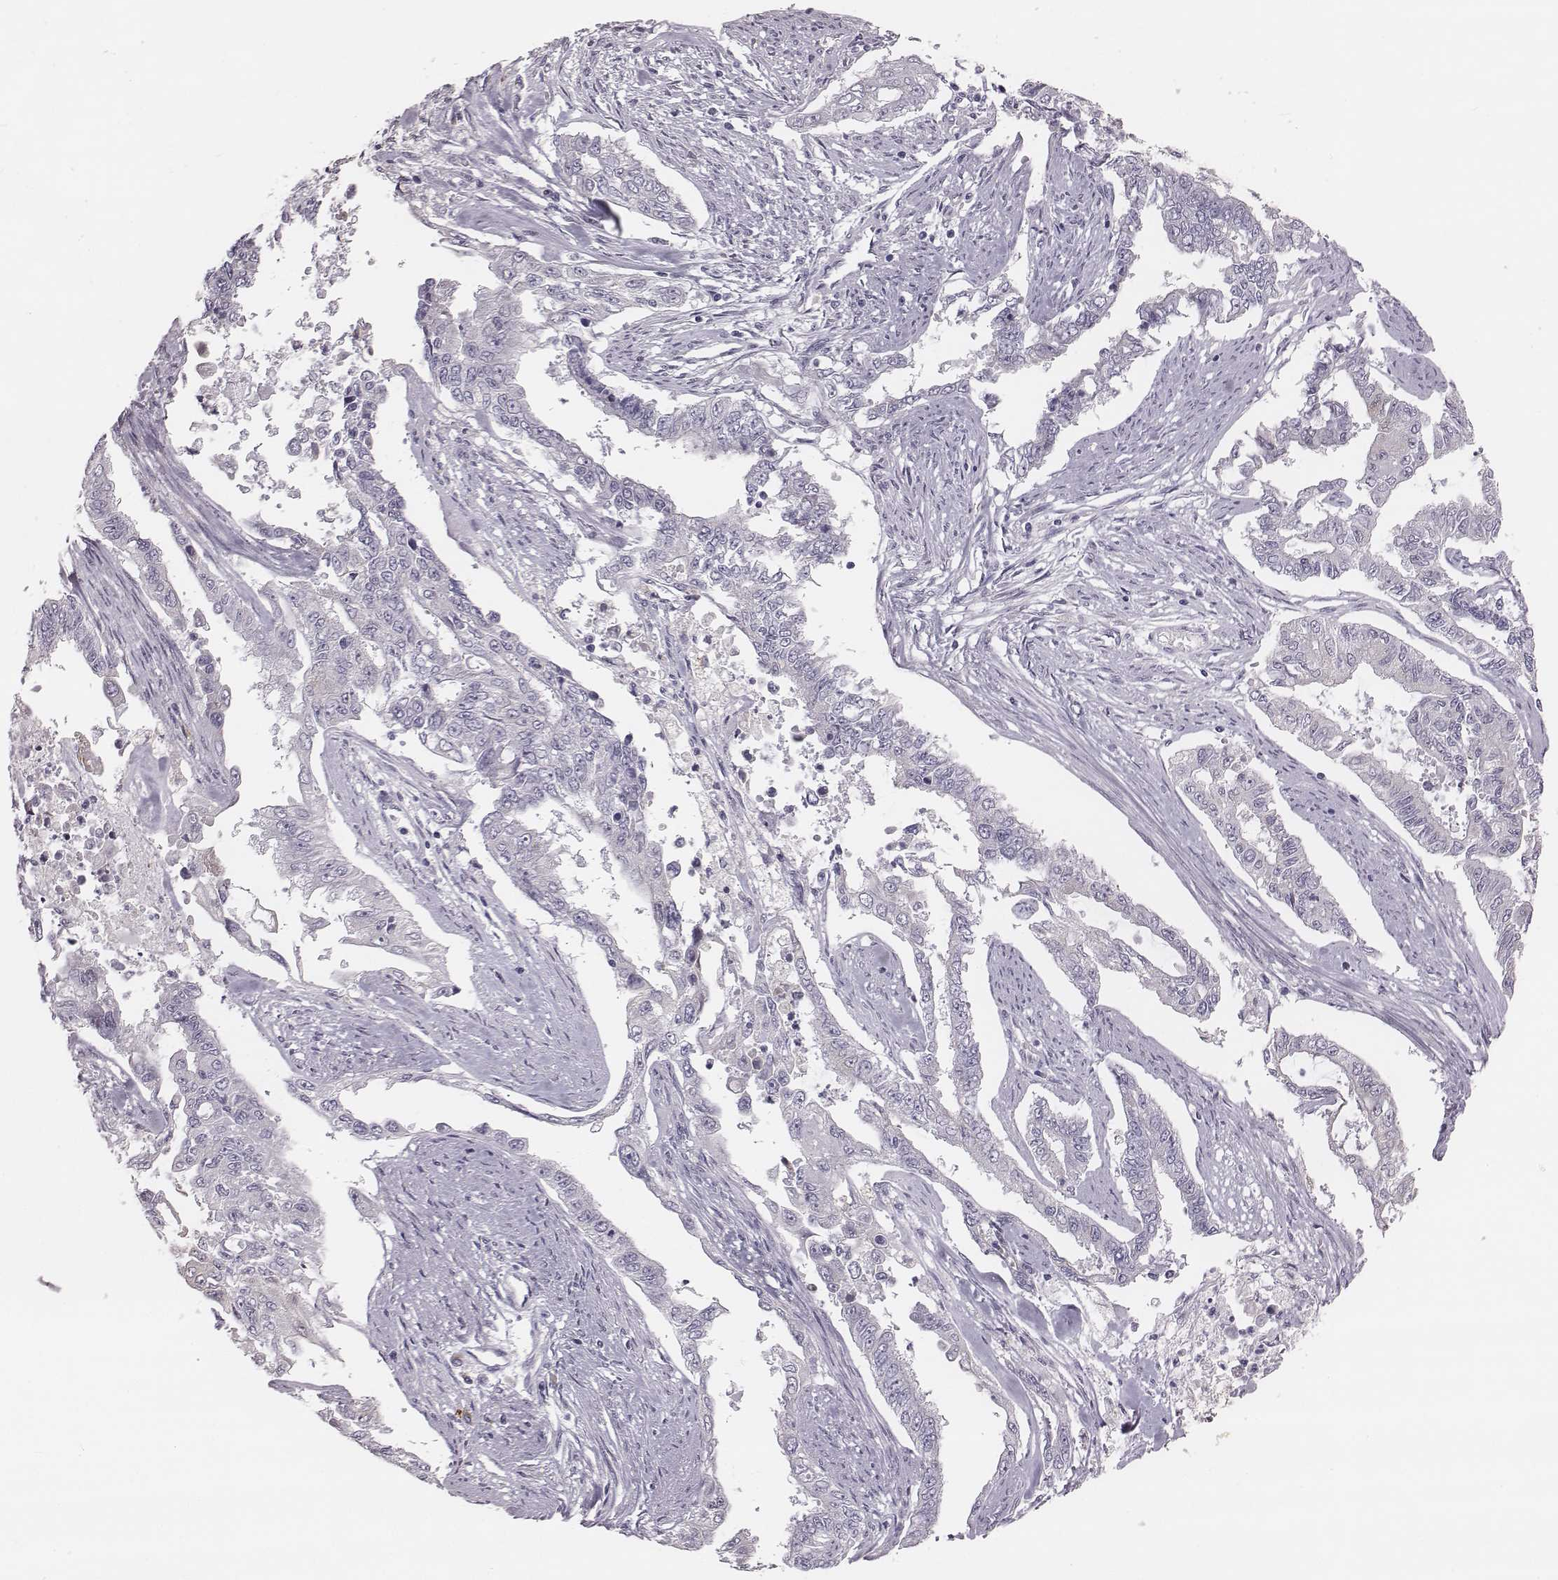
{"staining": {"intensity": "negative", "quantity": "none", "location": "none"}, "tissue": "endometrial cancer", "cell_type": "Tumor cells", "image_type": "cancer", "snomed": [{"axis": "morphology", "description": "Adenocarcinoma, NOS"}, {"axis": "topography", "description": "Uterus"}], "caption": "Endometrial cancer was stained to show a protein in brown. There is no significant positivity in tumor cells. (DAB immunohistochemistry (IHC), high magnification).", "gene": "C6orf58", "patient": {"sex": "female", "age": 59}}